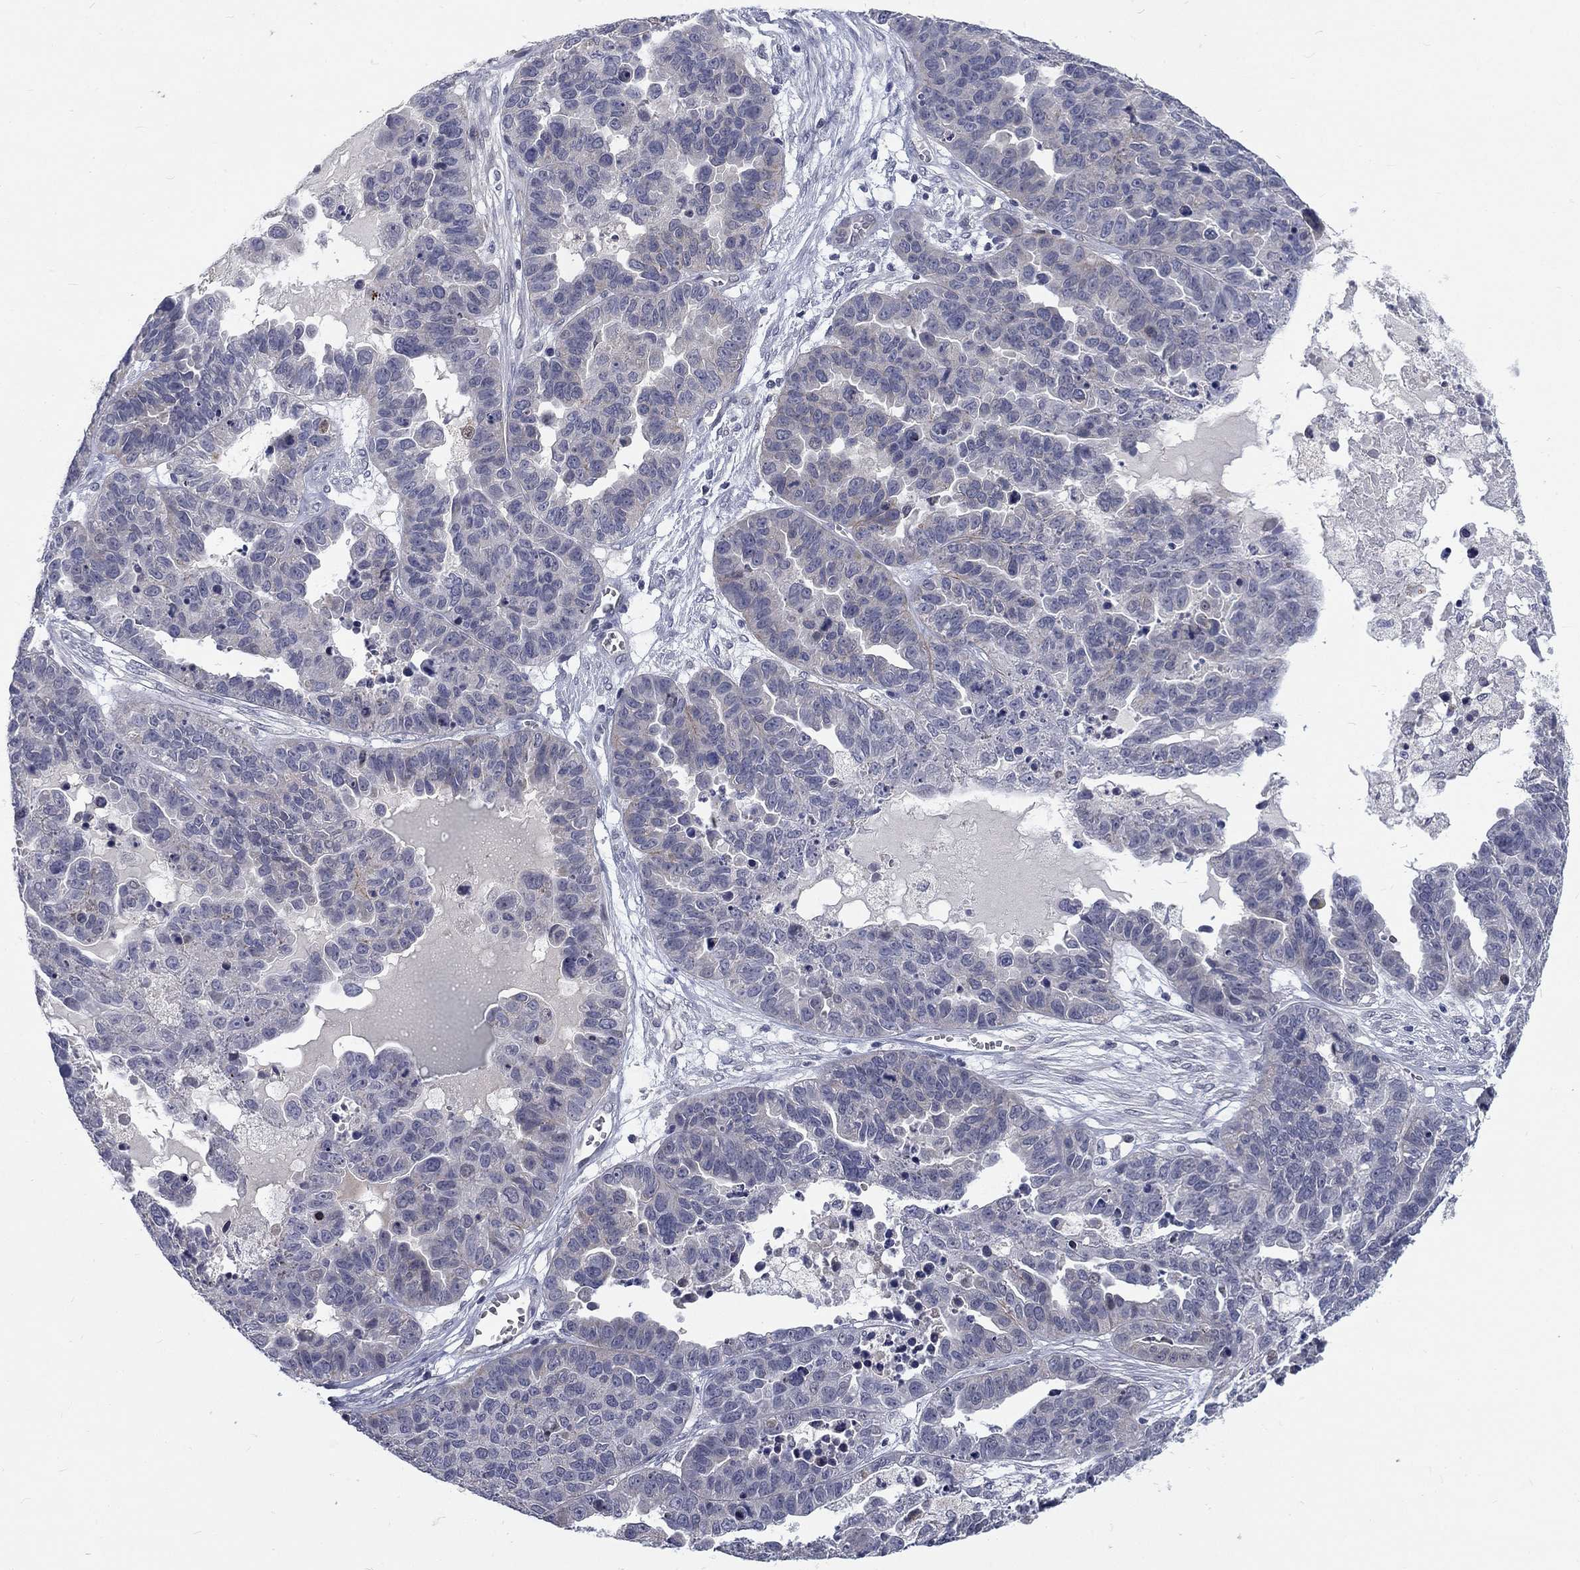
{"staining": {"intensity": "negative", "quantity": "none", "location": "none"}, "tissue": "ovarian cancer", "cell_type": "Tumor cells", "image_type": "cancer", "snomed": [{"axis": "morphology", "description": "Cystadenocarcinoma, serous, NOS"}, {"axis": "topography", "description": "Ovary"}], "caption": "Immunohistochemical staining of ovarian serous cystadenocarcinoma demonstrates no significant positivity in tumor cells. The staining was performed using DAB to visualize the protein expression in brown, while the nuclei were stained in blue with hematoxylin (Magnification: 20x).", "gene": "PHKA1", "patient": {"sex": "female", "age": 87}}